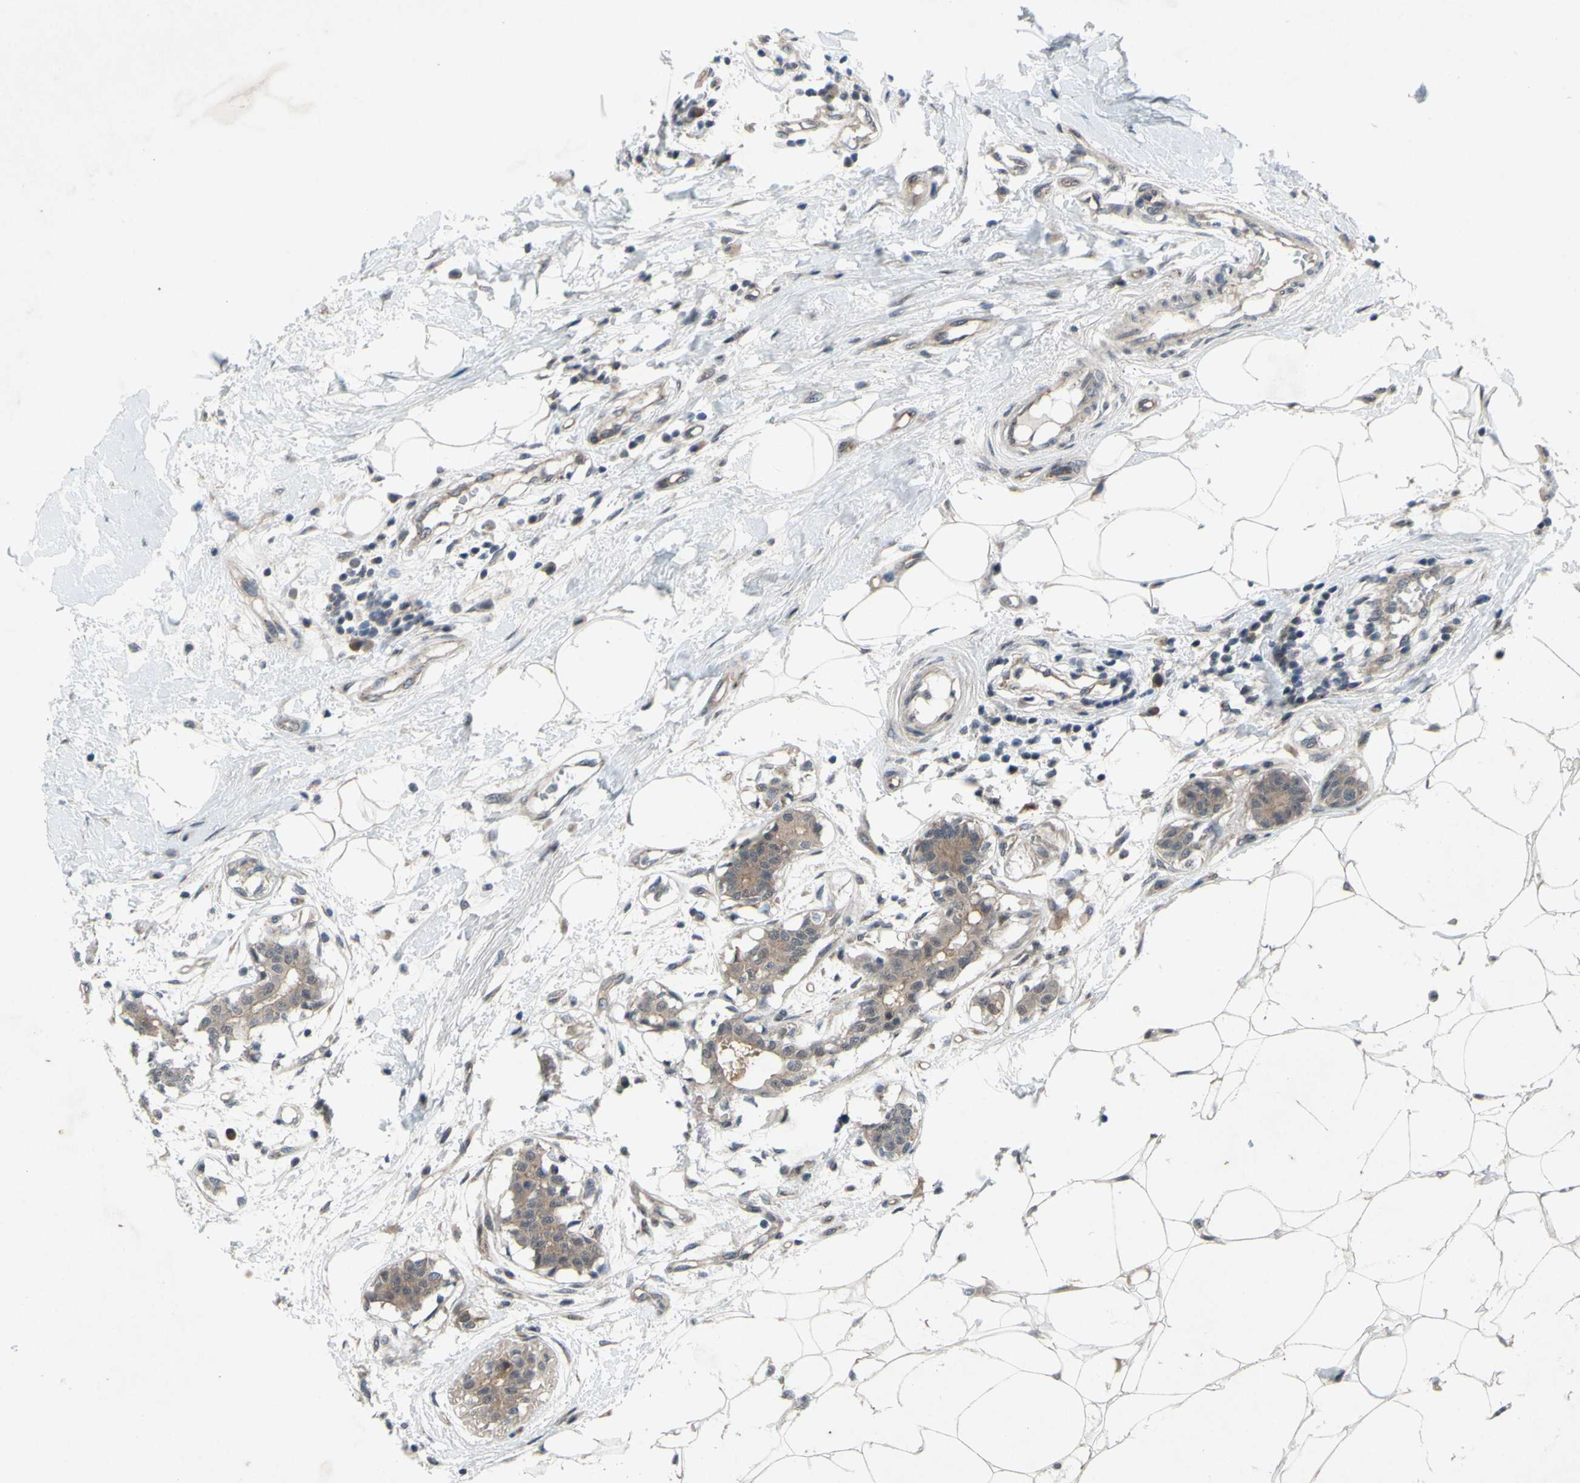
{"staining": {"intensity": "weak", "quantity": ">75%", "location": "cytoplasmic/membranous"}, "tissue": "breast cancer", "cell_type": "Tumor cells", "image_type": "cancer", "snomed": [{"axis": "morphology", "description": "Duct carcinoma"}, {"axis": "topography", "description": "Breast"}], "caption": "Immunohistochemical staining of breast cancer exhibits low levels of weak cytoplasmic/membranous positivity in about >75% of tumor cells.", "gene": "TRDMT1", "patient": {"sex": "female", "age": 40}}